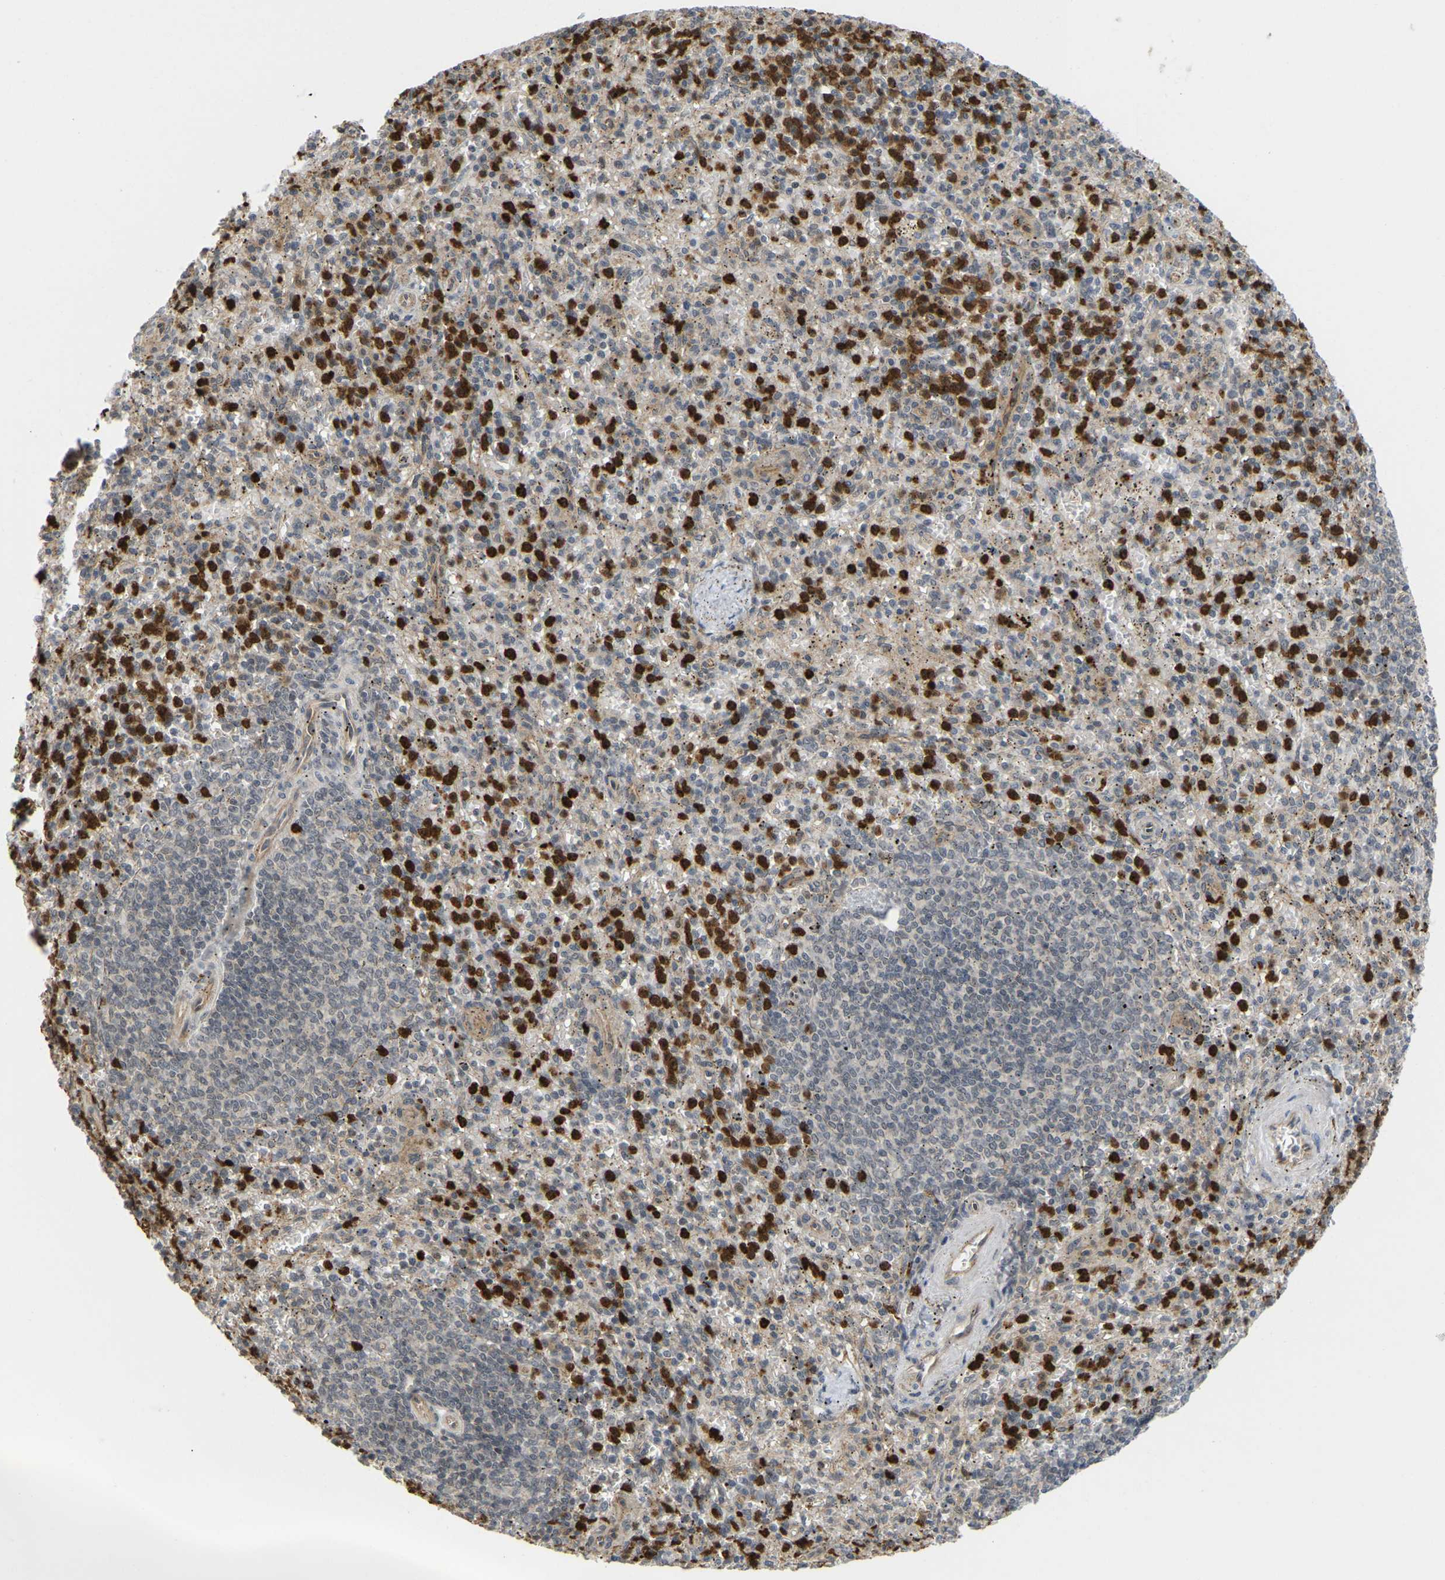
{"staining": {"intensity": "strong", "quantity": ">75%", "location": "cytoplasmic/membranous"}, "tissue": "spleen", "cell_type": "Cells in red pulp", "image_type": "normal", "snomed": [{"axis": "morphology", "description": "Normal tissue, NOS"}, {"axis": "topography", "description": "Spleen"}], "caption": "High-magnification brightfield microscopy of benign spleen stained with DAB (brown) and counterstained with hematoxylin (blue). cells in red pulp exhibit strong cytoplasmic/membranous positivity is seen in about>75% of cells.", "gene": "SERPINB5", "patient": {"sex": "male", "age": 72}}